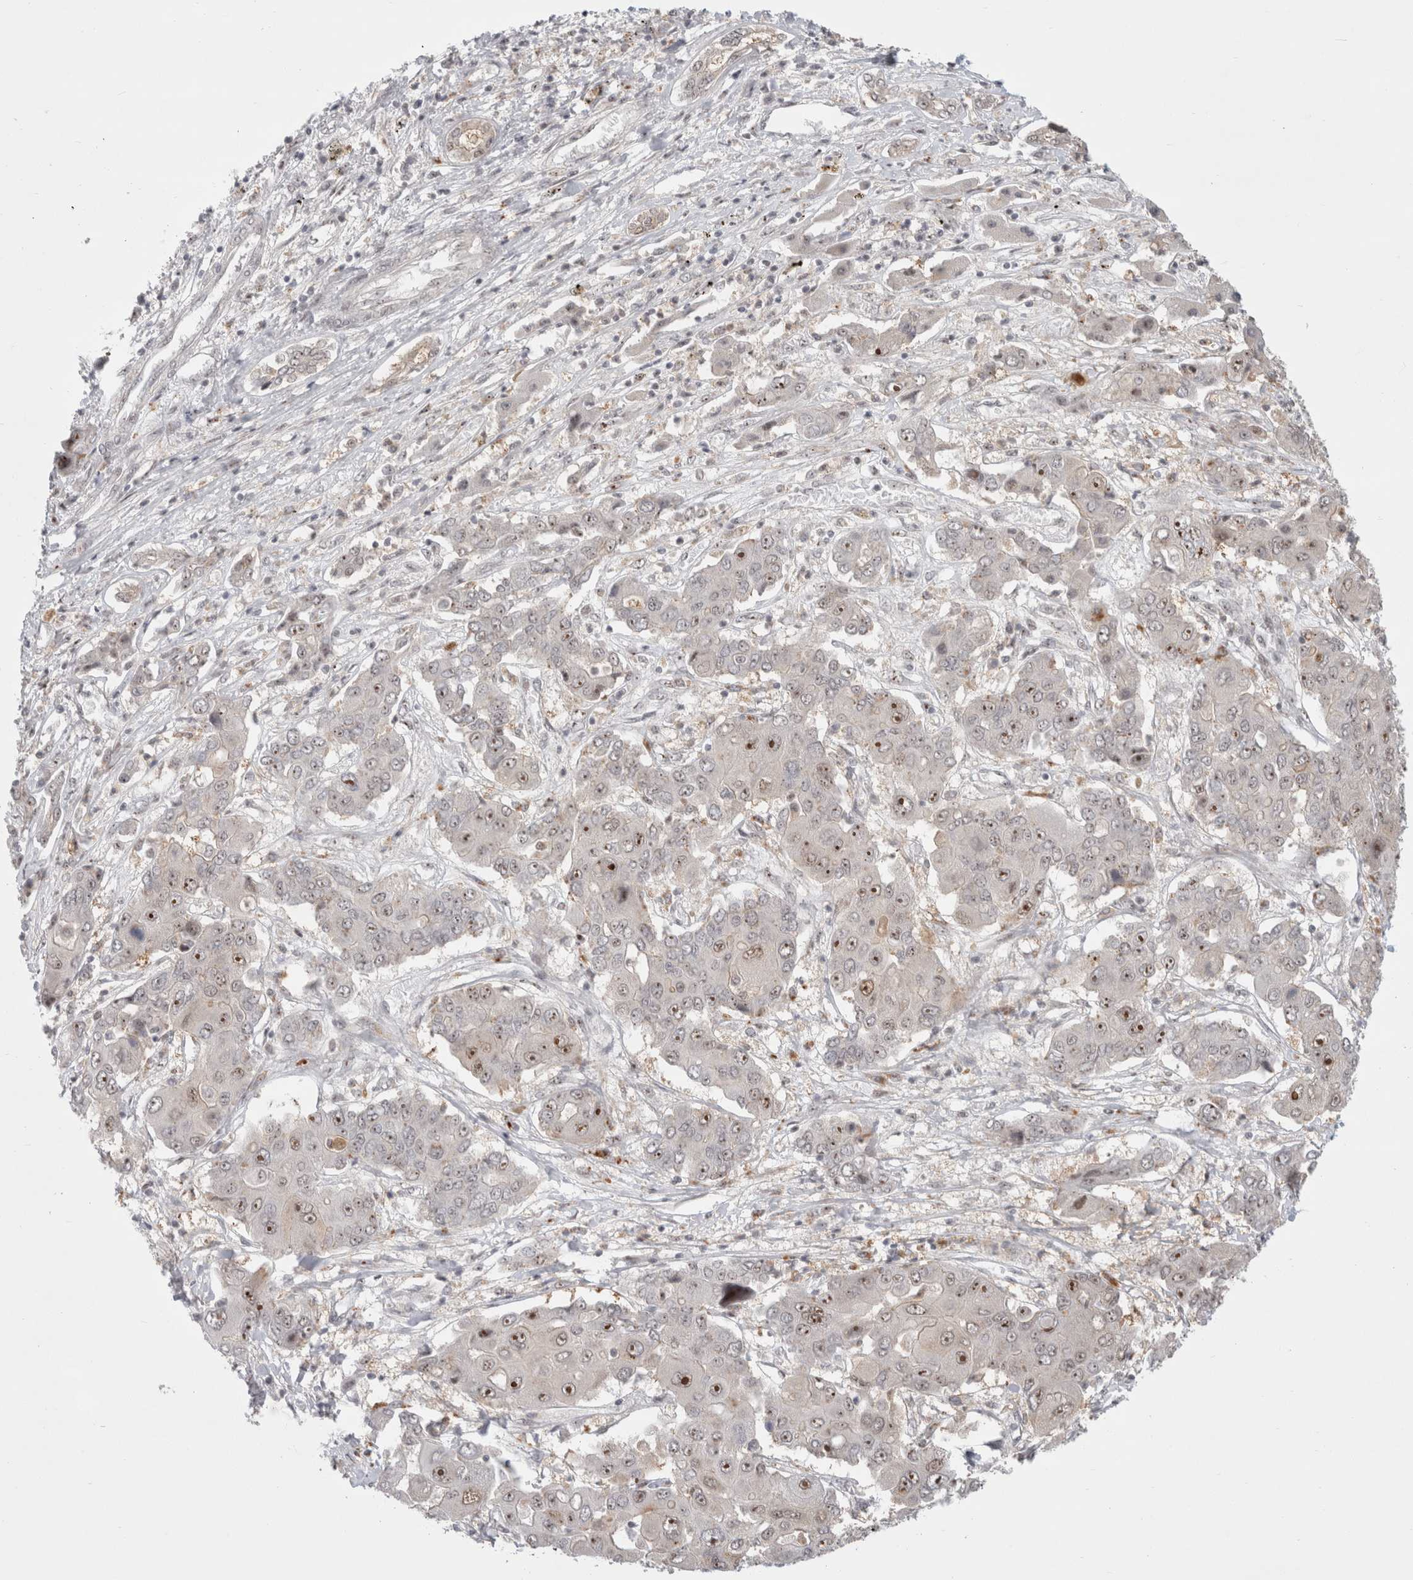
{"staining": {"intensity": "moderate", "quantity": ">75%", "location": "nuclear"}, "tissue": "liver cancer", "cell_type": "Tumor cells", "image_type": "cancer", "snomed": [{"axis": "morphology", "description": "Cholangiocarcinoma"}, {"axis": "topography", "description": "Liver"}], "caption": "Immunohistochemistry (IHC) photomicrograph of neoplastic tissue: human cholangiocarcinoma (liver) stained using IHC displays medium levels of moderate protein expression localized specifically in the nuclear of tumor cells, appearing as a nuclear brown color.", "gene": "SENP6", "patient": {"sex": "male", "age": 67}}